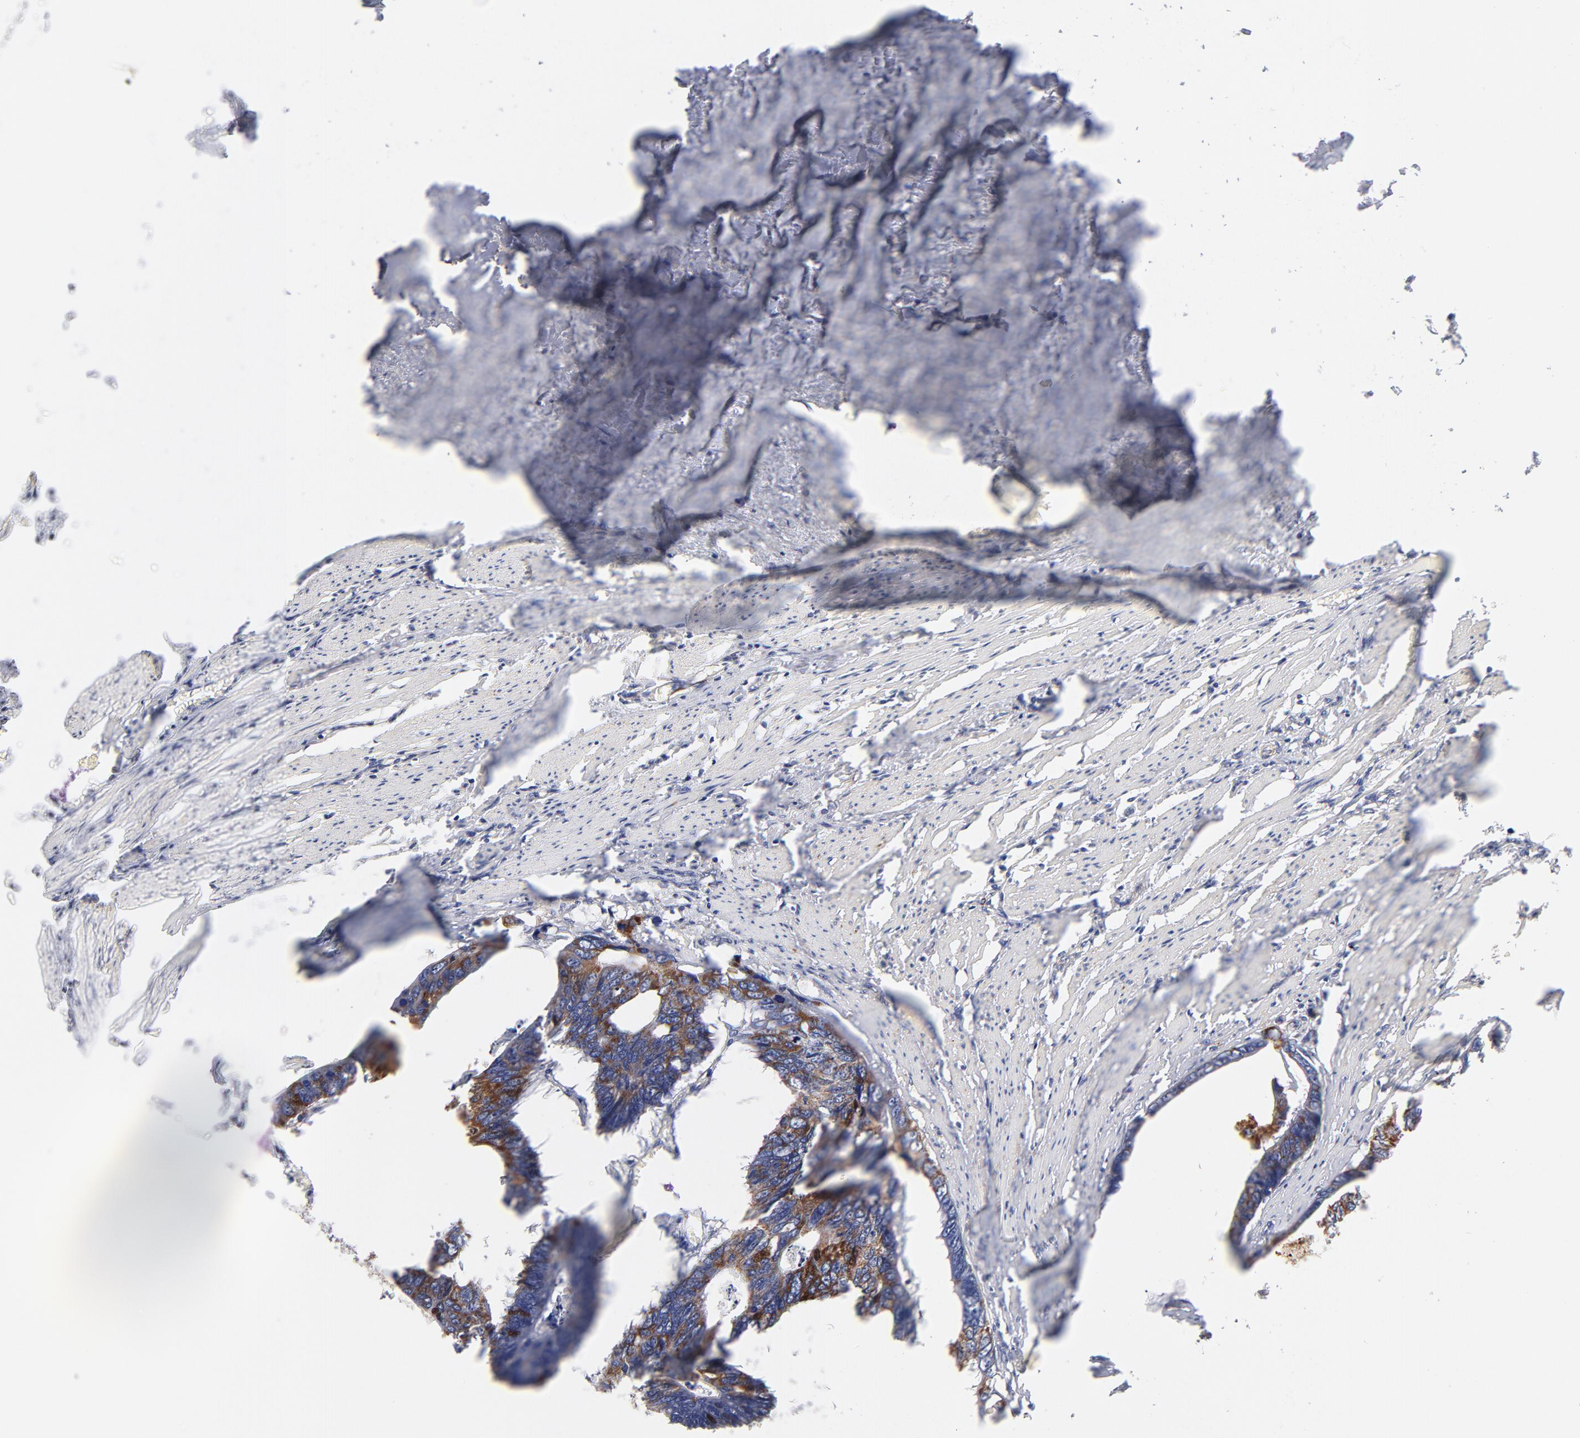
{"staining": {"intensity": "moderate", "quantity": ">75%", "location": "cytoplasmic/membranous"}, "tissue": "colorectal cancer", "cell_type": "Tumor cells", "image_type": "cancer", "snomed": [{"axis": "morphology", "description": "Adenocarcinoma, NOS"}, {"axis": "topography", "description": "Colon"}], "caption": "A medium amount of moderate cytoplasmic/membranous positivity is seen in approximately >75% of tumor cells in adenocarcinoma (colorectal) tissue. The protein is stained brown, and the nuclei are stained in blue (DAB (3,3'-diaminobenzidine) IHC with brightfield microscopy, high magnification).", "gene": "TIMM8A", "patient": {"sex": "female", "age": 55}}